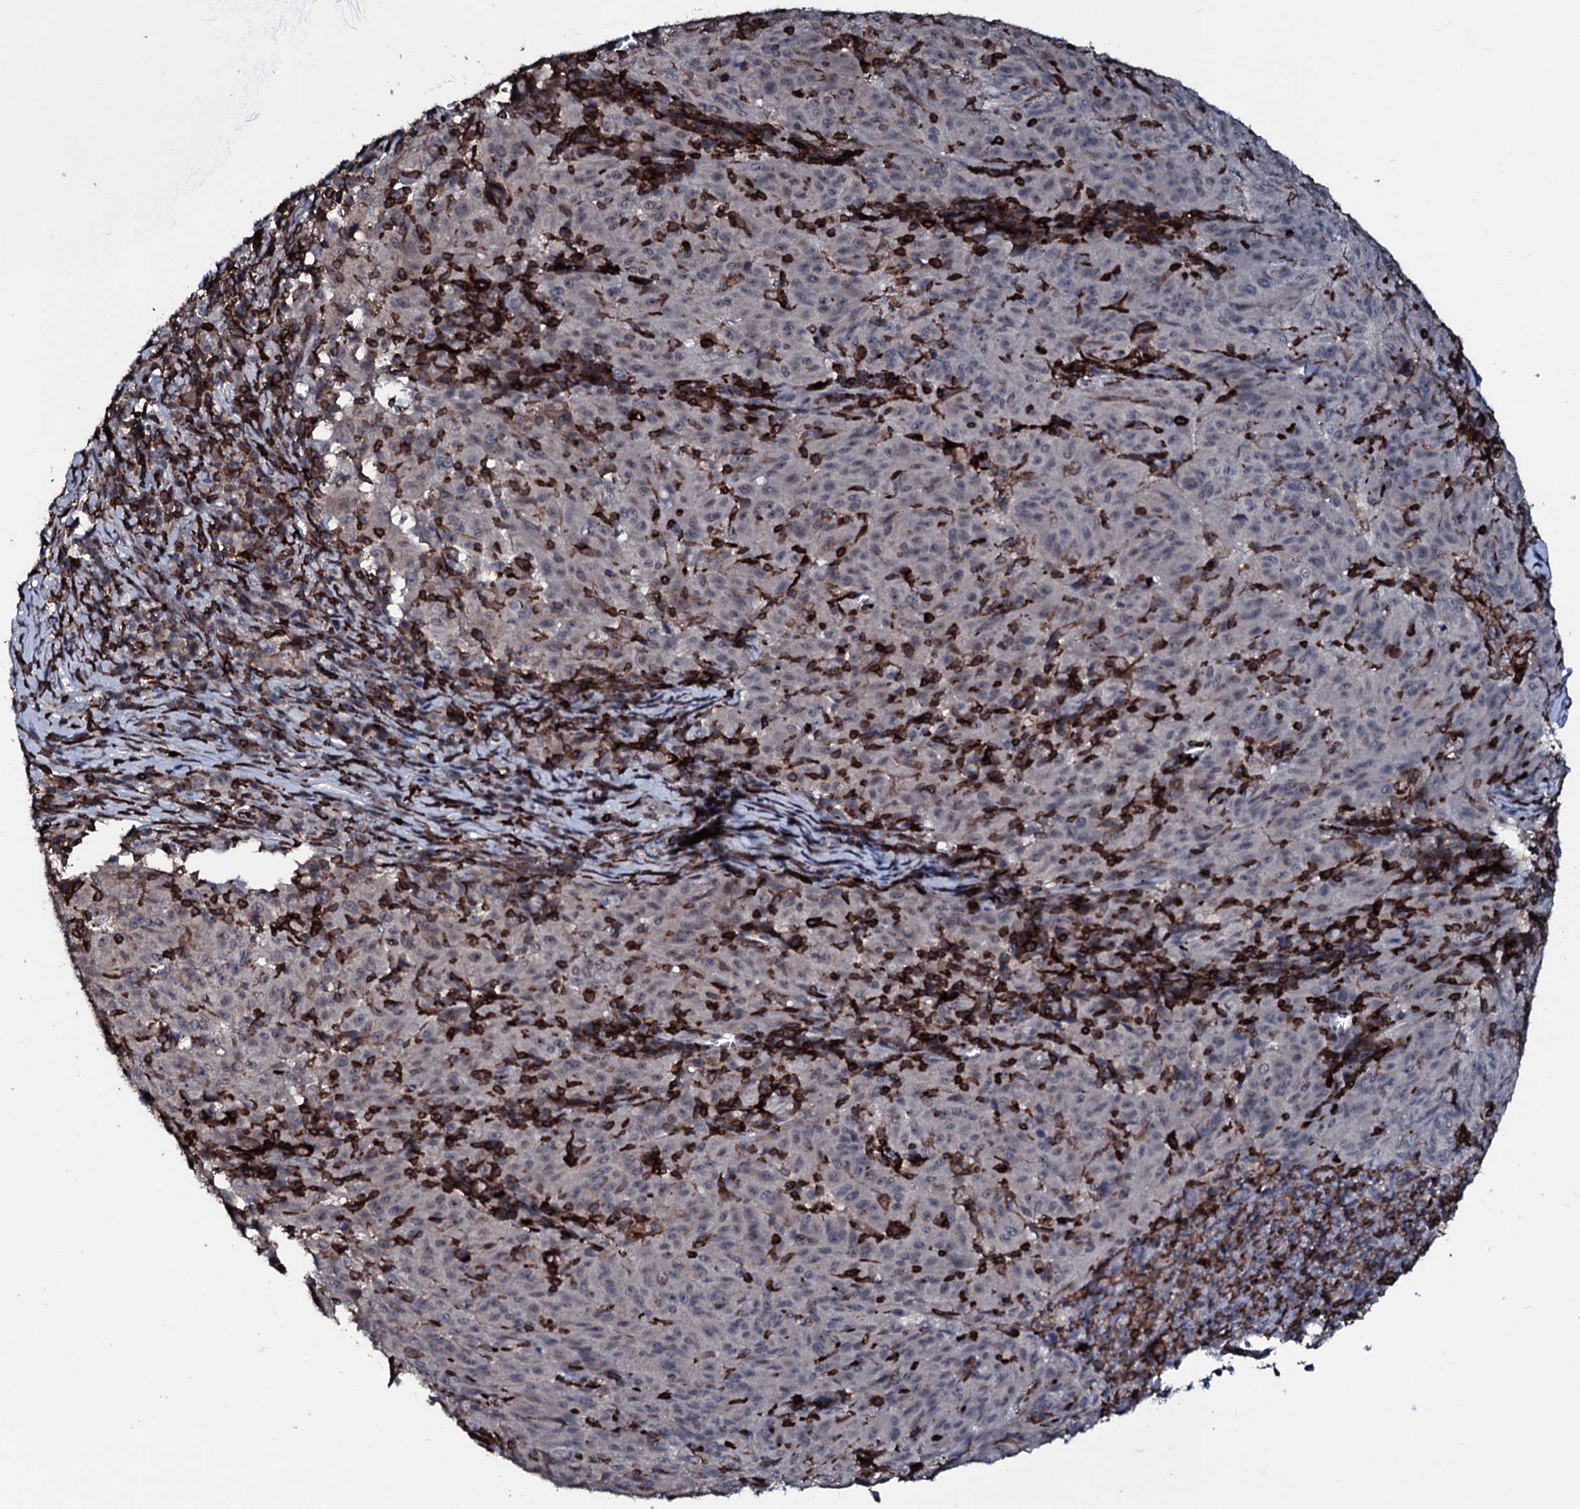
{"staining": {"intensity": "negative", "quantity": "none", "location": "none"}, "tissue": "pancreatic cancer", "cell_type": "Tumor cells", "image_type": "cancer", "snomed": [{"axis": "morphology", "description": "Adenocarcinoma, NOS"}, {"axis": "topography", "description": "Pancreas"}], "caption": "This is an immunohistochemistry image of human pancreatic cancer (adenocarcinoma). There is no staining in tumor cells.", "gene": "OGFOD2", "patient": {"sex": "male", "age": 63}}